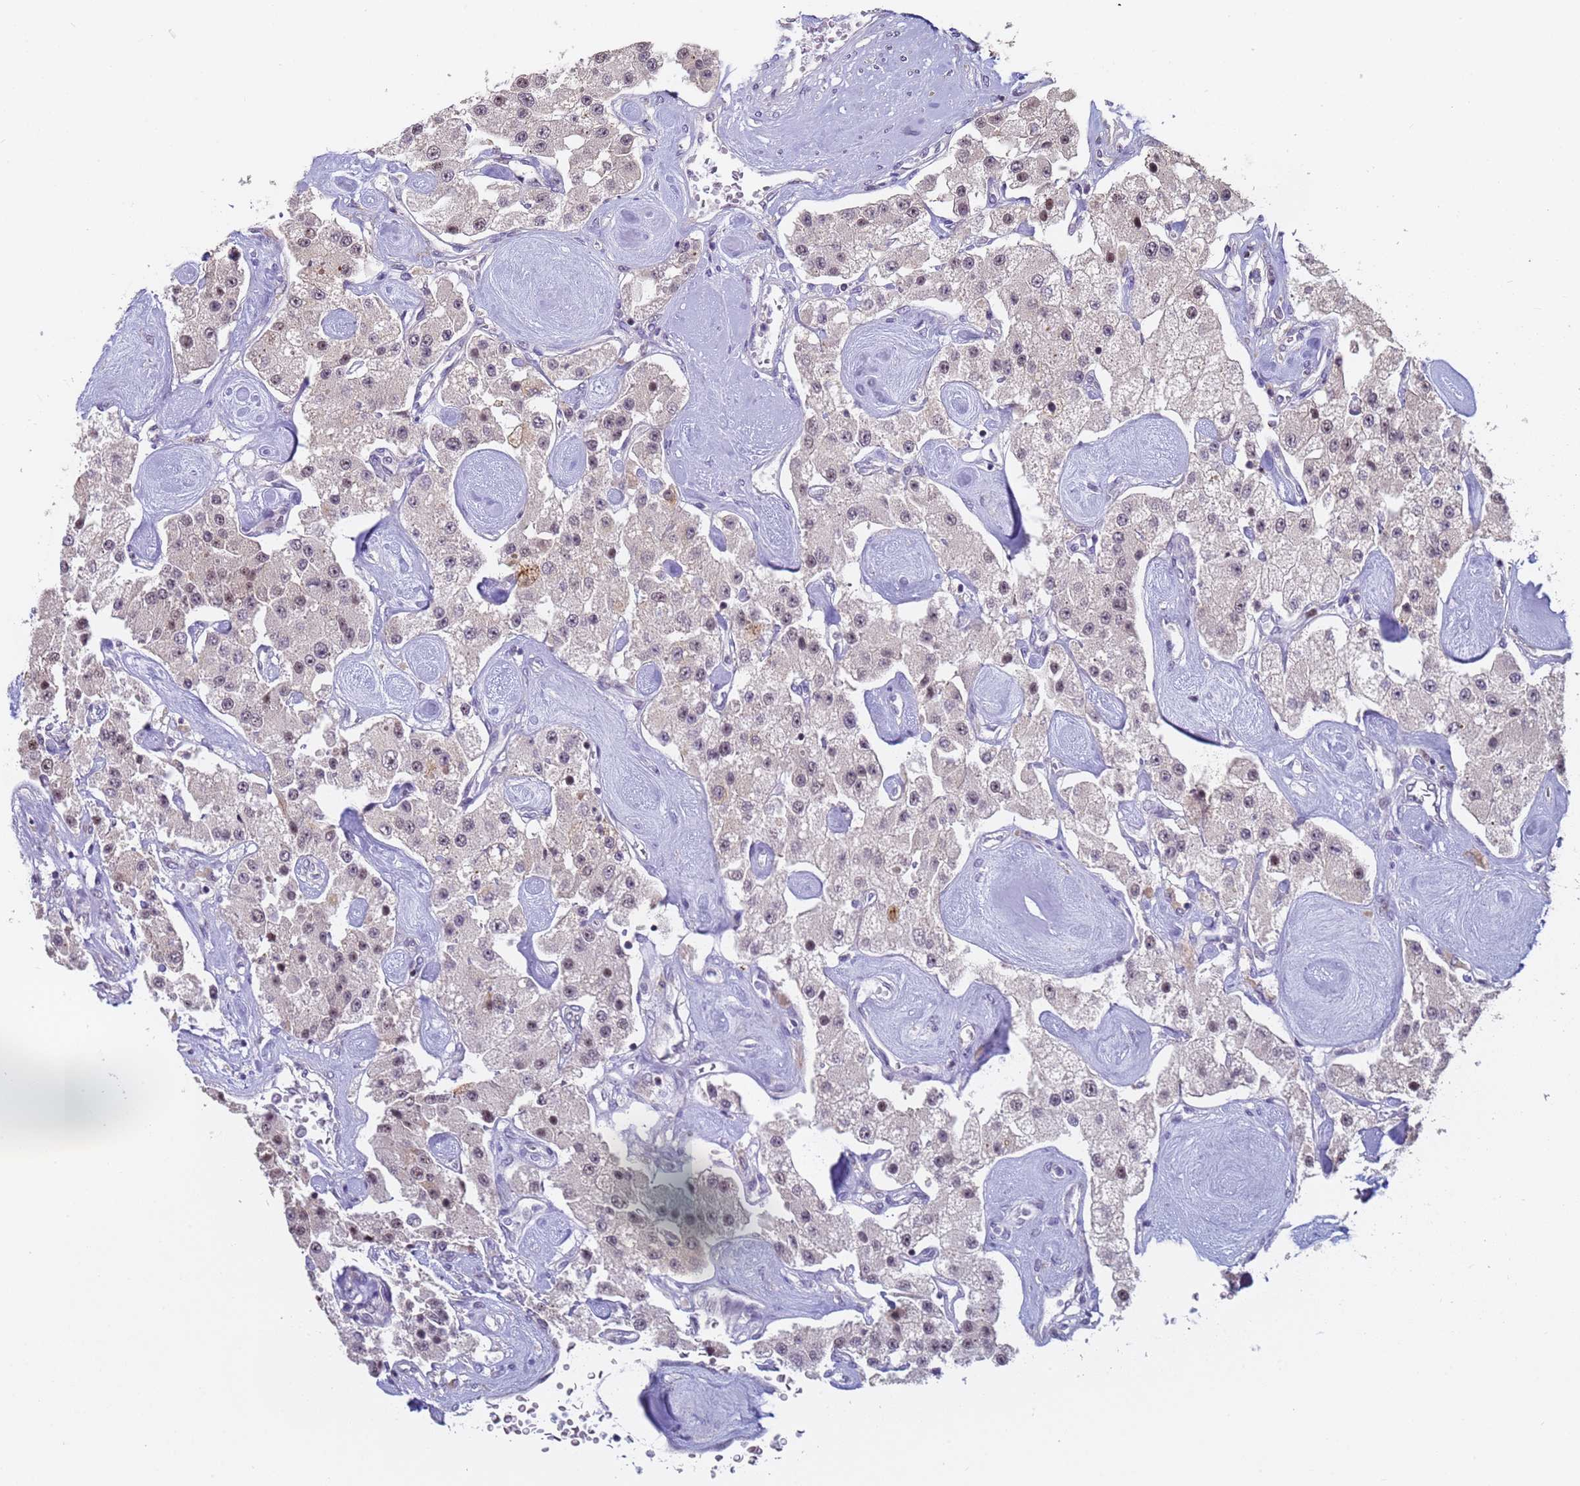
{"staining": {"intensity": "weak", "quantity": "<25%", "location": "nuclear"}, "tissue": "carcinoid", "cell_type": "Tumor cells", "image_type": "cancer", "snomed": [{"axis": "morphology", "description": "Carcinoid, malignant, NOS"}, {"axis": "topography", "description": "Pancreas"}], "caption": "DAB immunohistochemical staining of carcinoid (malignant) reveals no significant expression in tumor cells.", "gene": "VWA3A", "patient": {"sex": "male", "age": 41}}